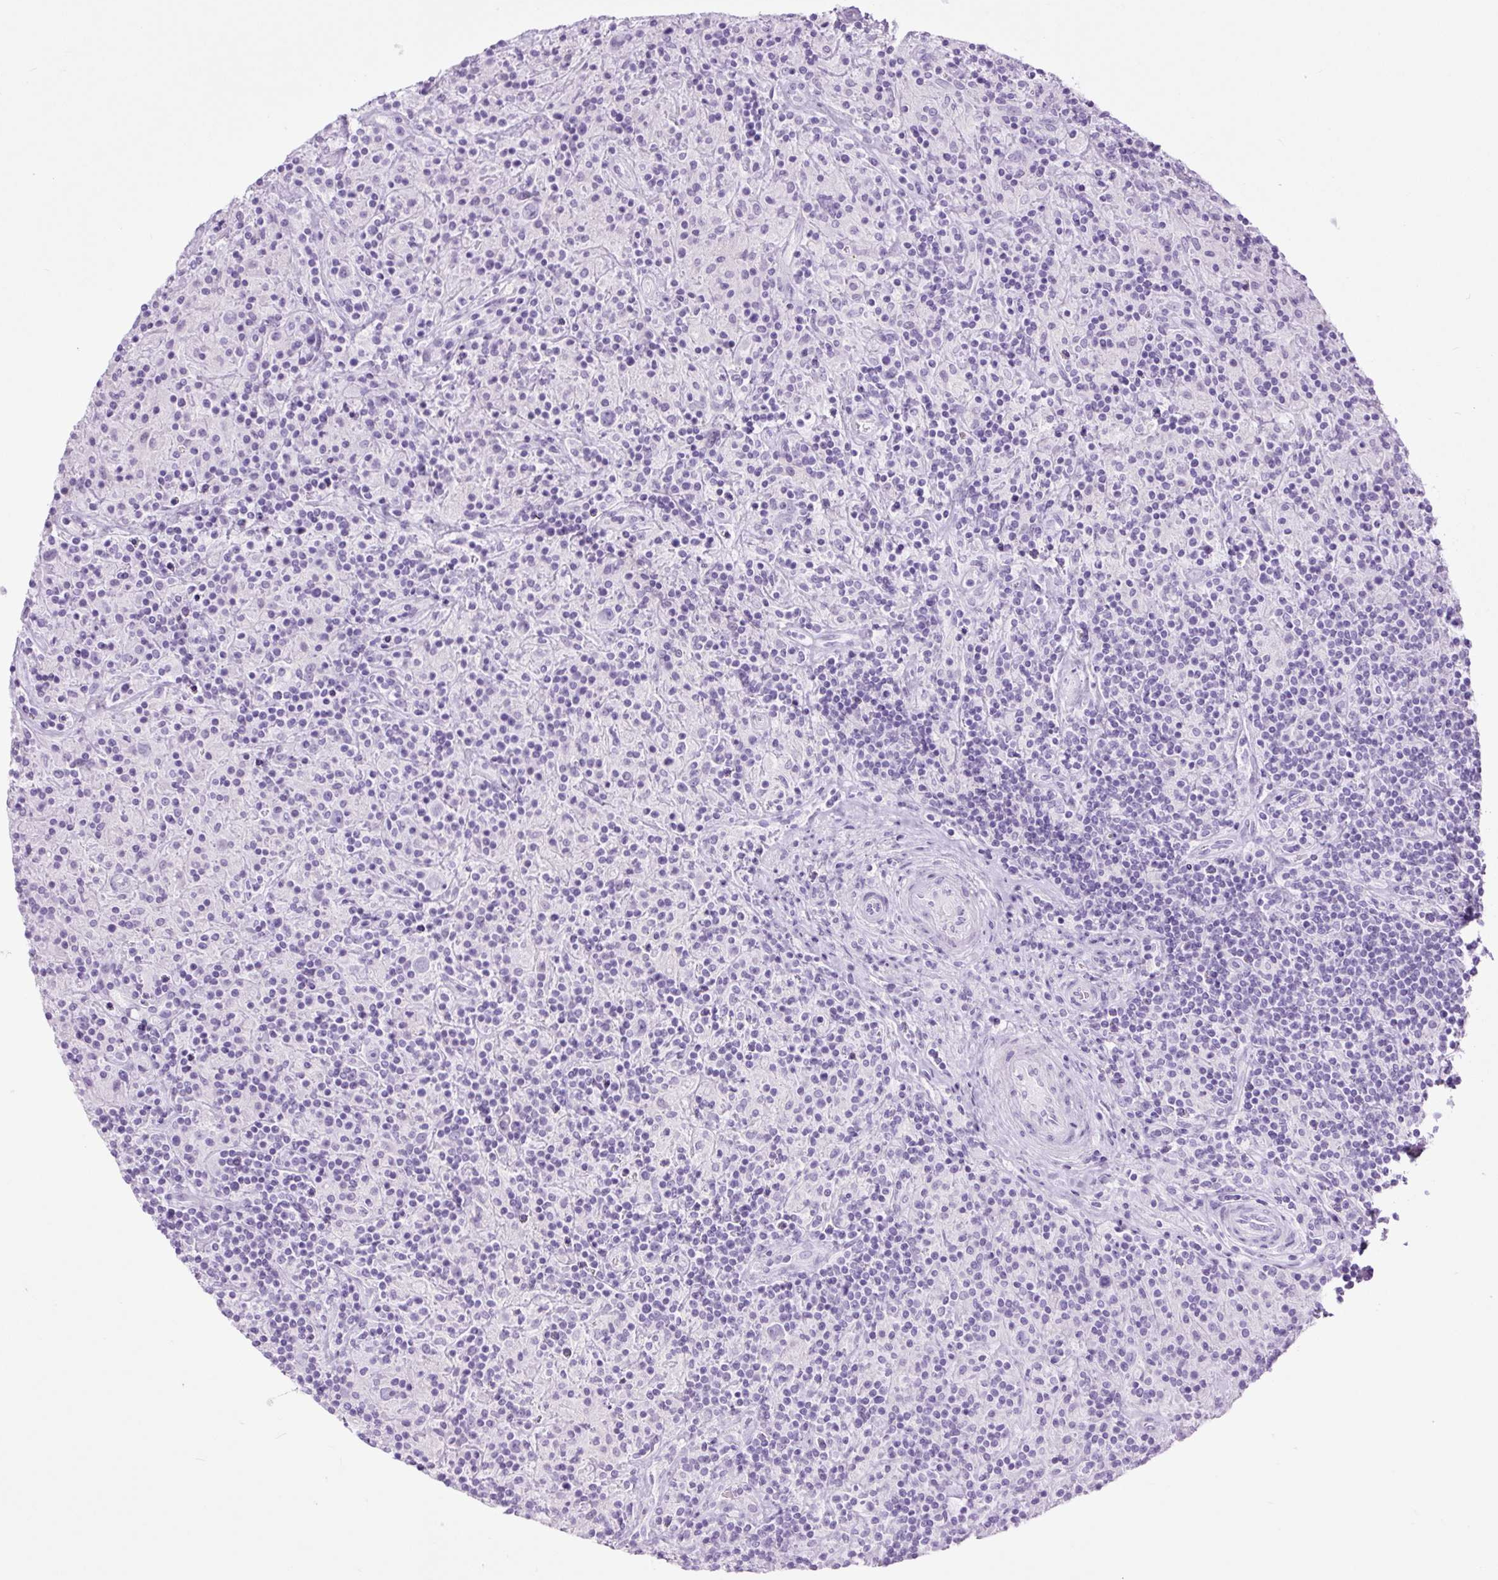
{"staining": {"intensity": "negative", "quantity": "none", "location": "none"}, "tissue": "lymphoma", "cell_type": "Tumor cells", "image_type": "cancer", "snomed": [{"axis": "morphology", "description": "Hodgkin's disease, NOS"}, {"axis": "topography", "description": "Lymph node"}], "caption": "This is a photomicrograph of immunohistochemistry staining of Hodgkin's disease, which shows no staining in tumor cells. (Immunohistochemistry, brightfield microscopy, high magnification).", "gene": "TFF2", "patient": {"sex": "male", "age": 70}}